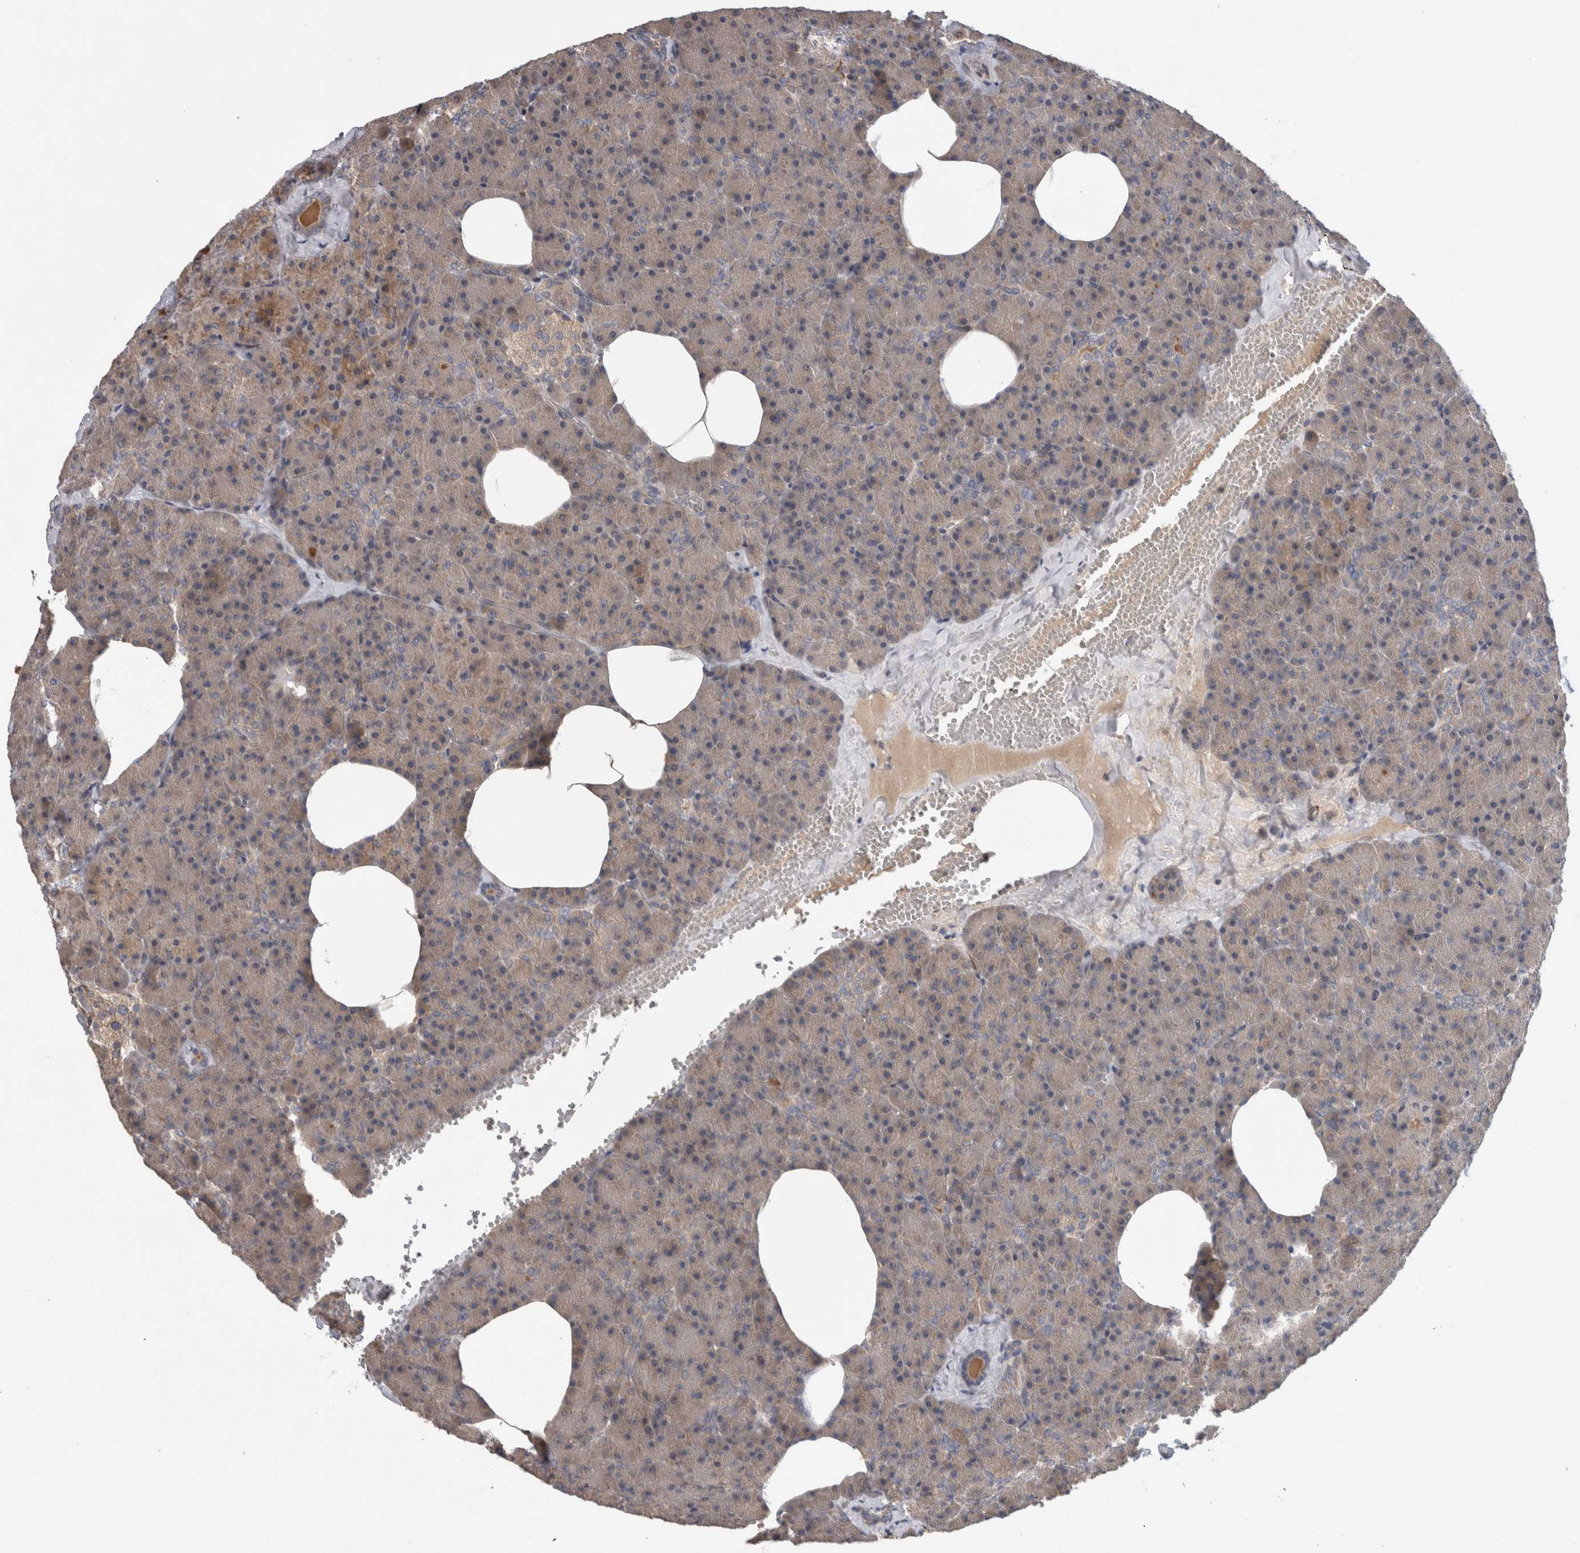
{"staining": {"intensity": "weak", "quantity": ">75%", "location": "cytoplasmic/membranous"}, "tissue": "pancreas", "cell_type": "Exocrine glandular cells", "image_type": "normal", "snomed": [{"axis": "morphology", "description": "Normal tissue, NOS"}, {"axis": "morphology", "description": "Carcinoid, malignant, NOS"}, {"axis": "topography", "description": "Pancreas"}], "caption": "Unremarkable pancreas reveals weak cytoplasmic/membranous expression in about >75% of exocrine glandular cells The protein of interest is stained brown, and the nuclei are stained in blue (DAB IHC with brightfield microscopy, high magnification)..", "gene": "TARBP1", "patient": {"sex": "female", "age": 35}}